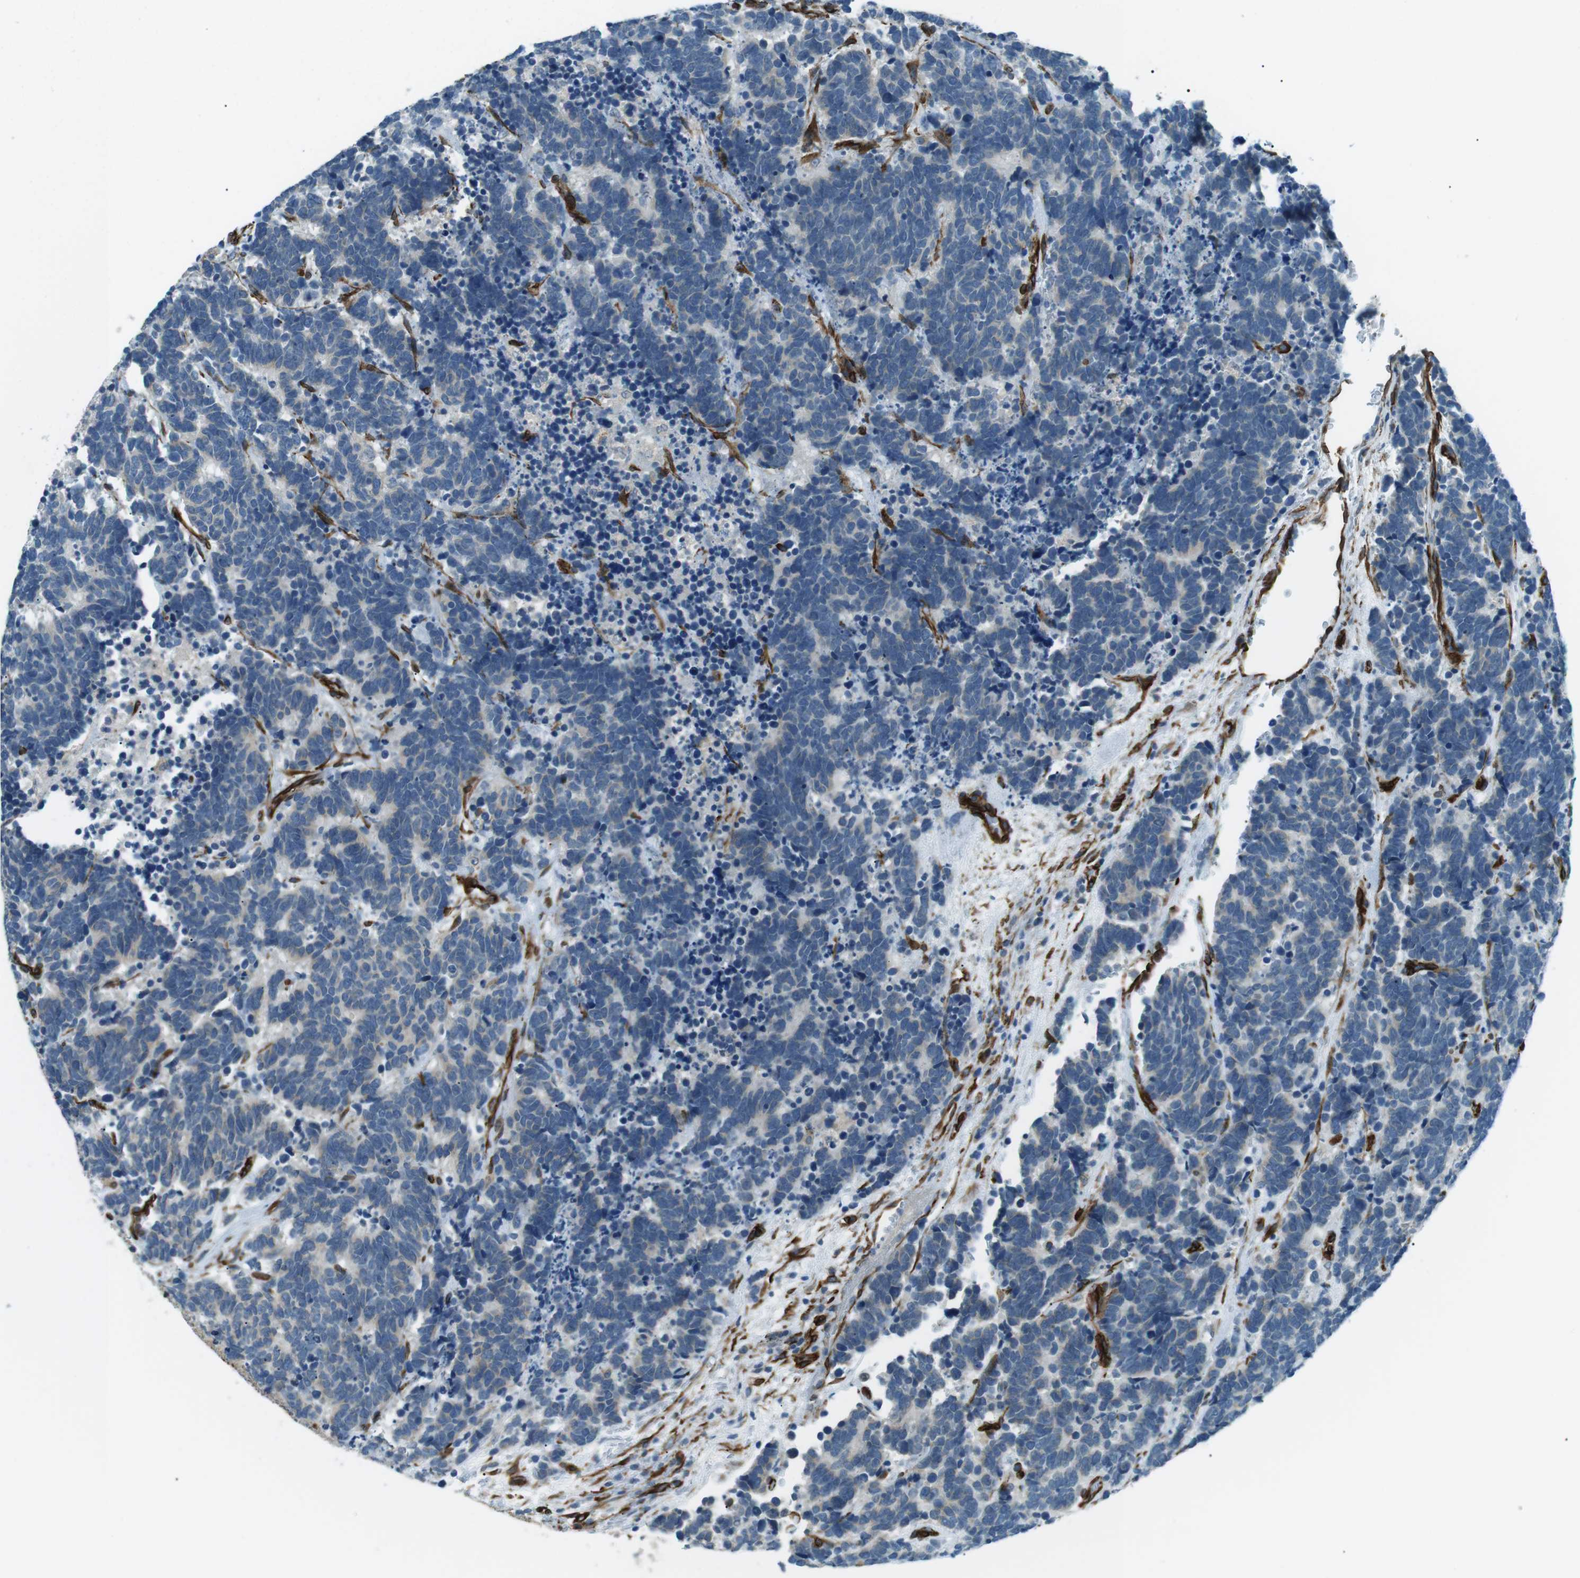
{"staining": {"intensity": "negative", "quantity": "none", "location": "none"}, "tissue": "carcinoid", "cell_type": "Tumor cells", "image_type": "cancer", "snomed": [{"axis": "morphology", "description": "Carcinoma, NOS"}, {"axis": "morphology", "description": "Carcinoid, malignant, NOS"}, {"axis": "topography", "description": "Urinary bladder"}], "caption": "The image exhibits no staining of tumor cells in carcinoid.", "gene": "ODR4", "patient": {"sex": "male", "age": 57}}